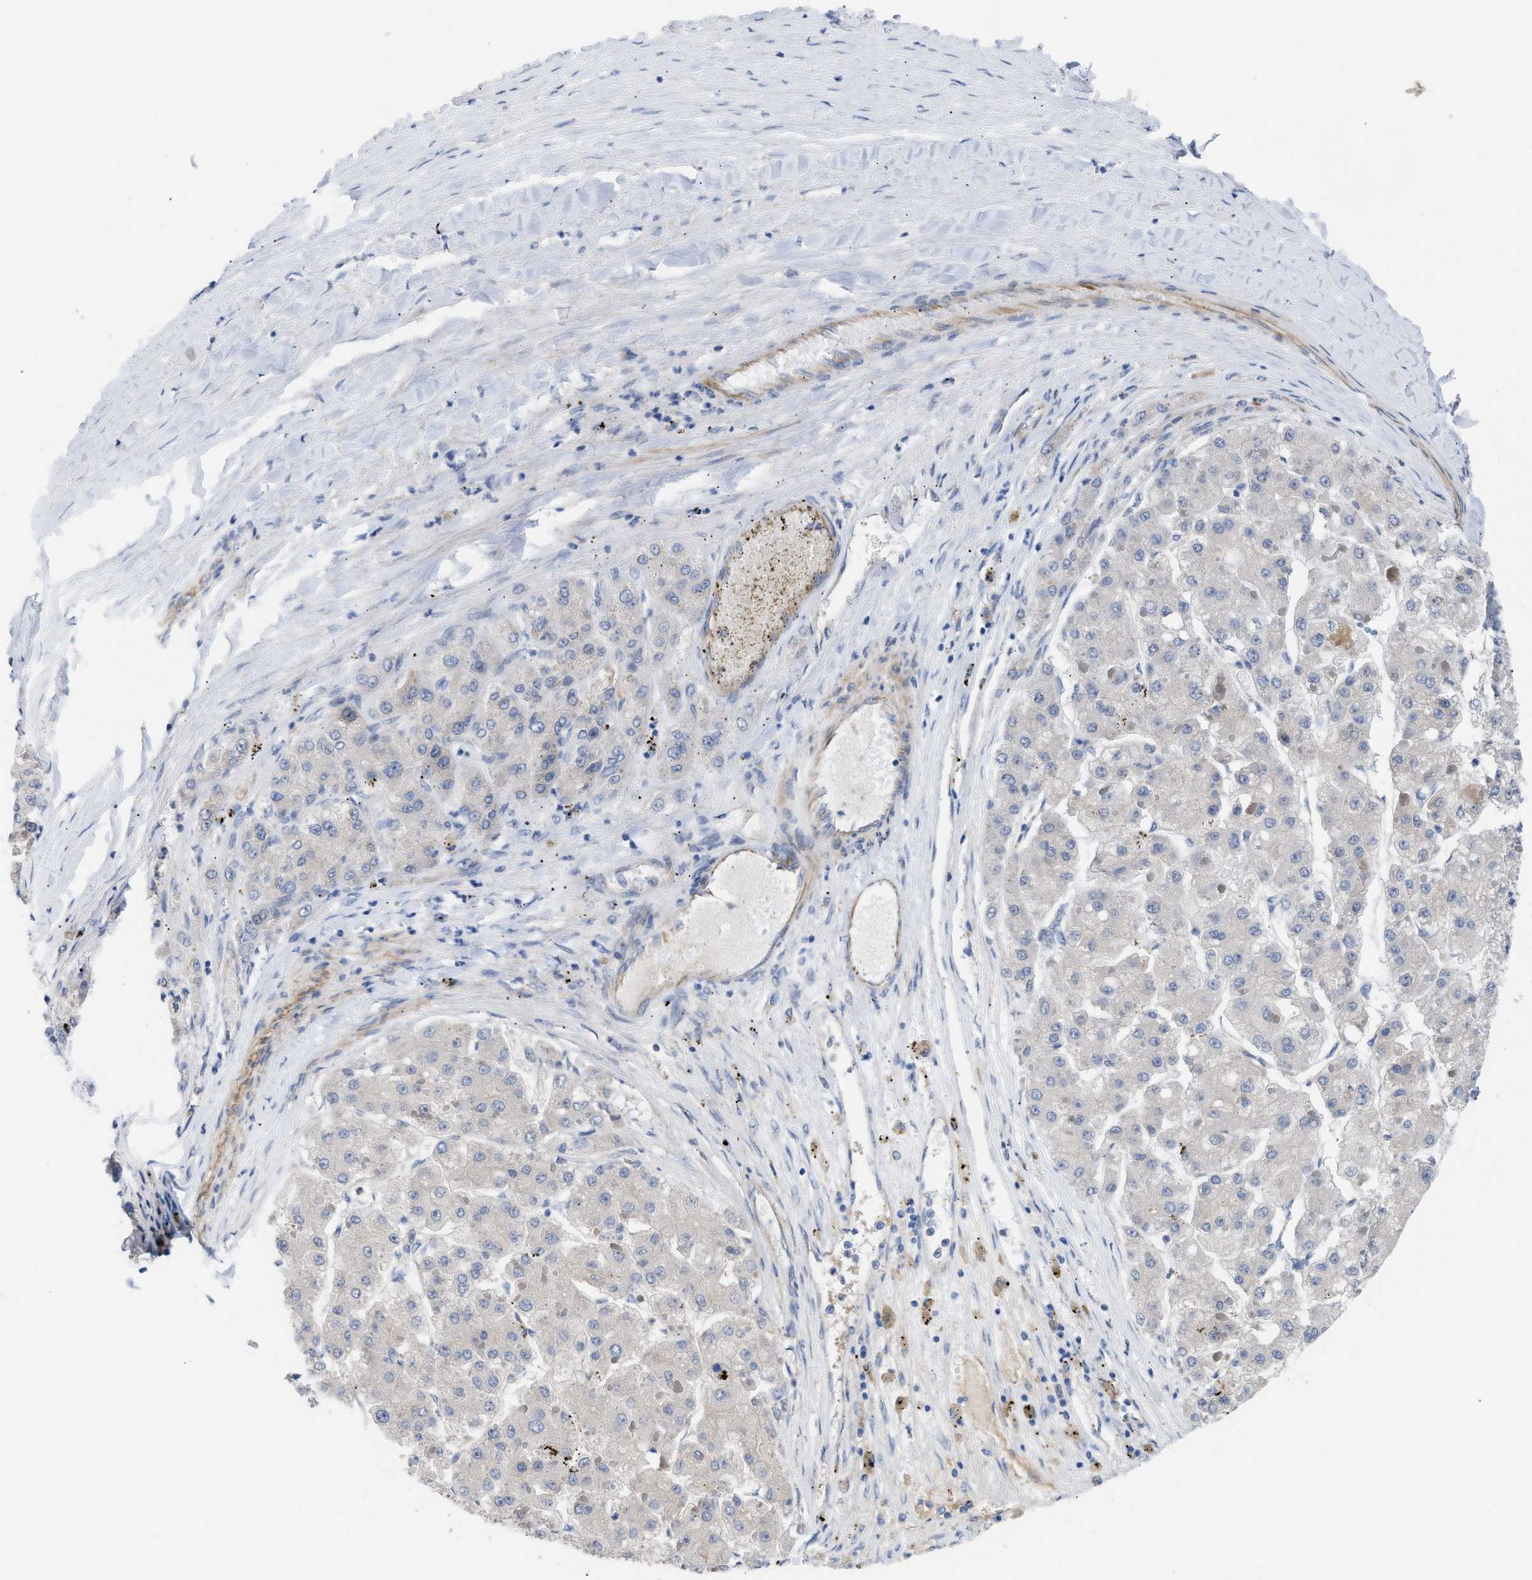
{"staining": {"intensity": "negative", "quantity": "none", "location": "none"}, "tissue": "liver cancer", "cell_type": "Tumor cells", "image_type": "cancer", "snomed": [{"axis": "morphology", "description": "Carcinoma, Hepatocellular, NOS"}, {"axis": "topography", "description": "Liver"}], "caption": "A photomicrograph of liver cancer stained for a protein shows no brown staining in tumor cells. (DAB immunohistochemistry (IHC) with hematoxylin counter stain).", "gene": "TFPI", "patient": {"sex": "female", "age": 73}}